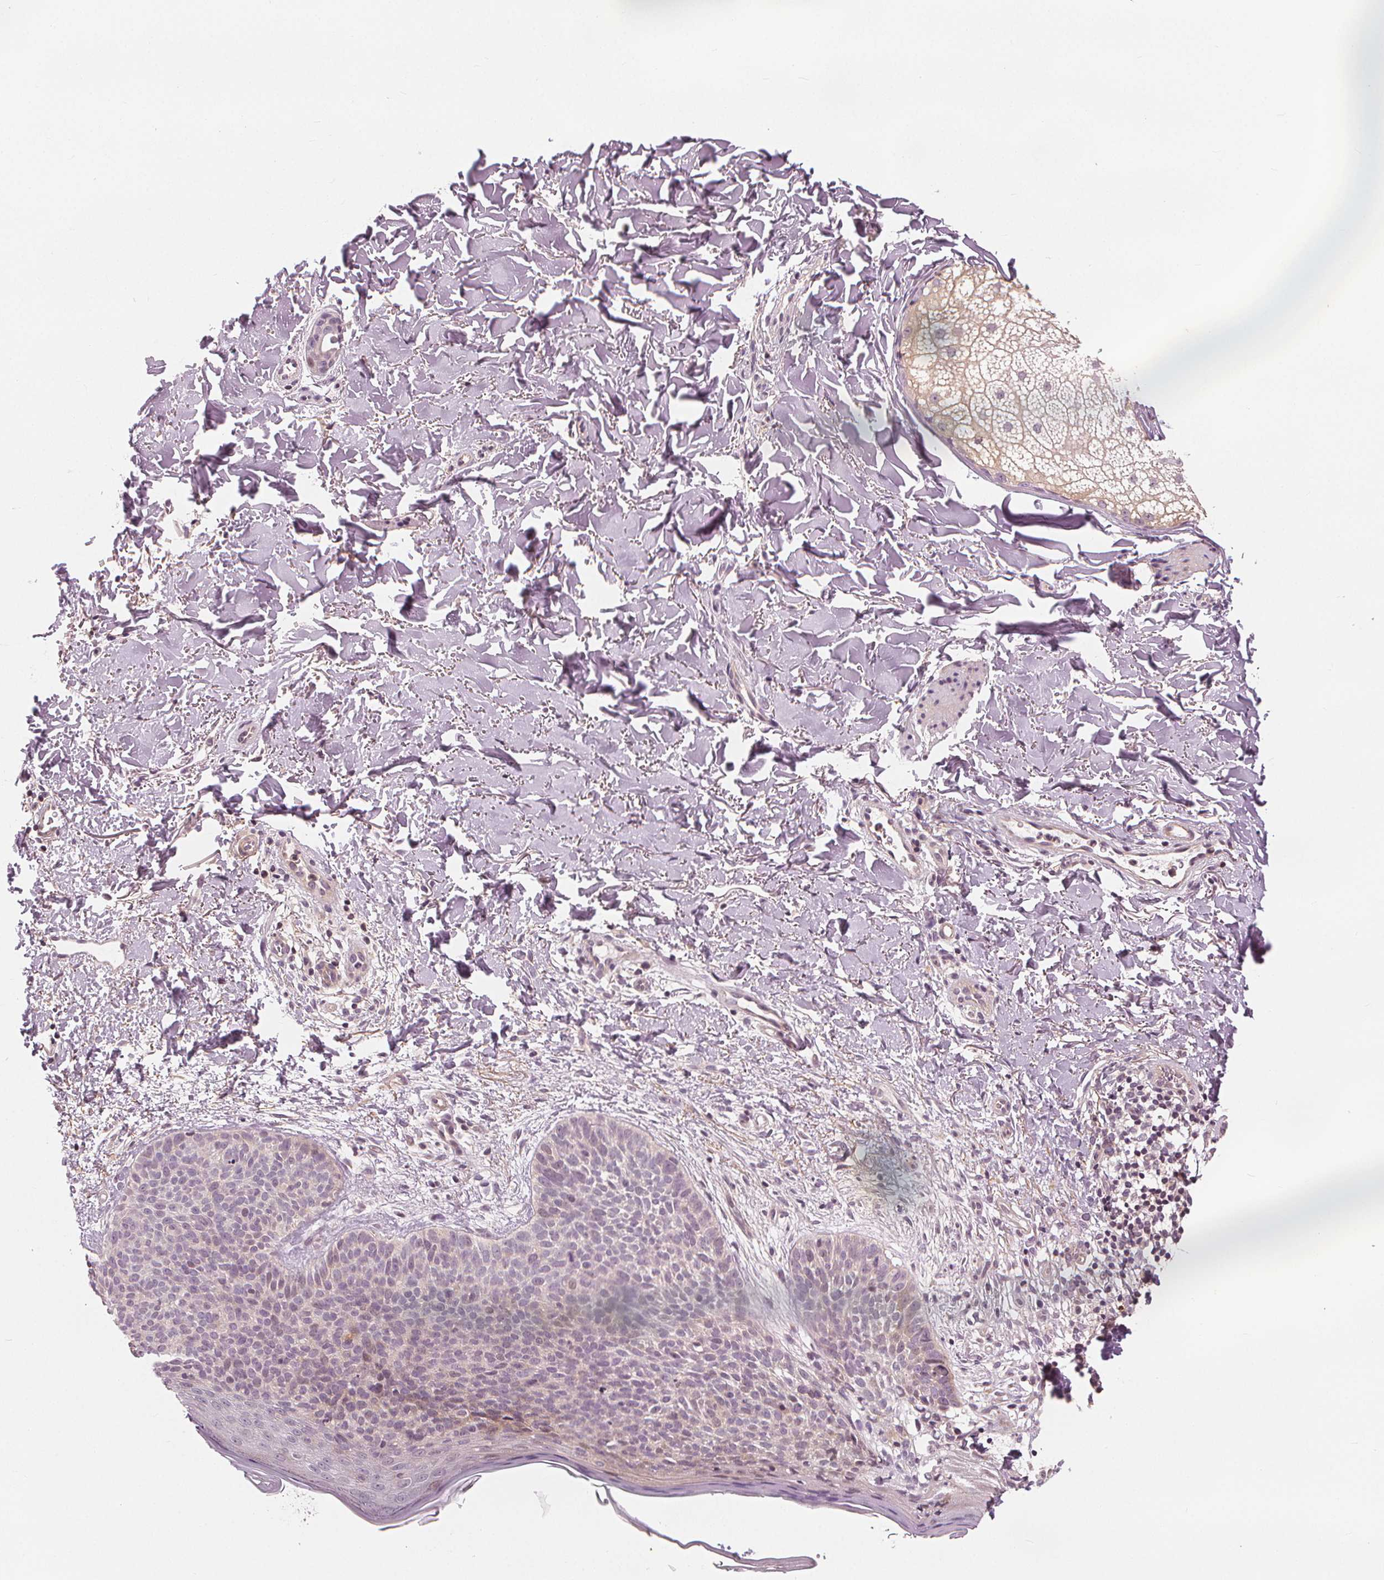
{"staining": {"intensity": "negative", "quantity": "none", "location": "none"}, "tissue": "skin cancer", "cell_type": "Tumor cells", "image_type": "cancer", "snomed": [{"axis": "morphology", "description": "Basal cell carcinoma"}, {"axis": "topography", "description": "Skin"}], "caption": "The image demonstrates no staining of tumor cells in basal cell carcinoma (skin).", "gene": "SLC34A1", "patient": {"sex": "male", "age": 57}}